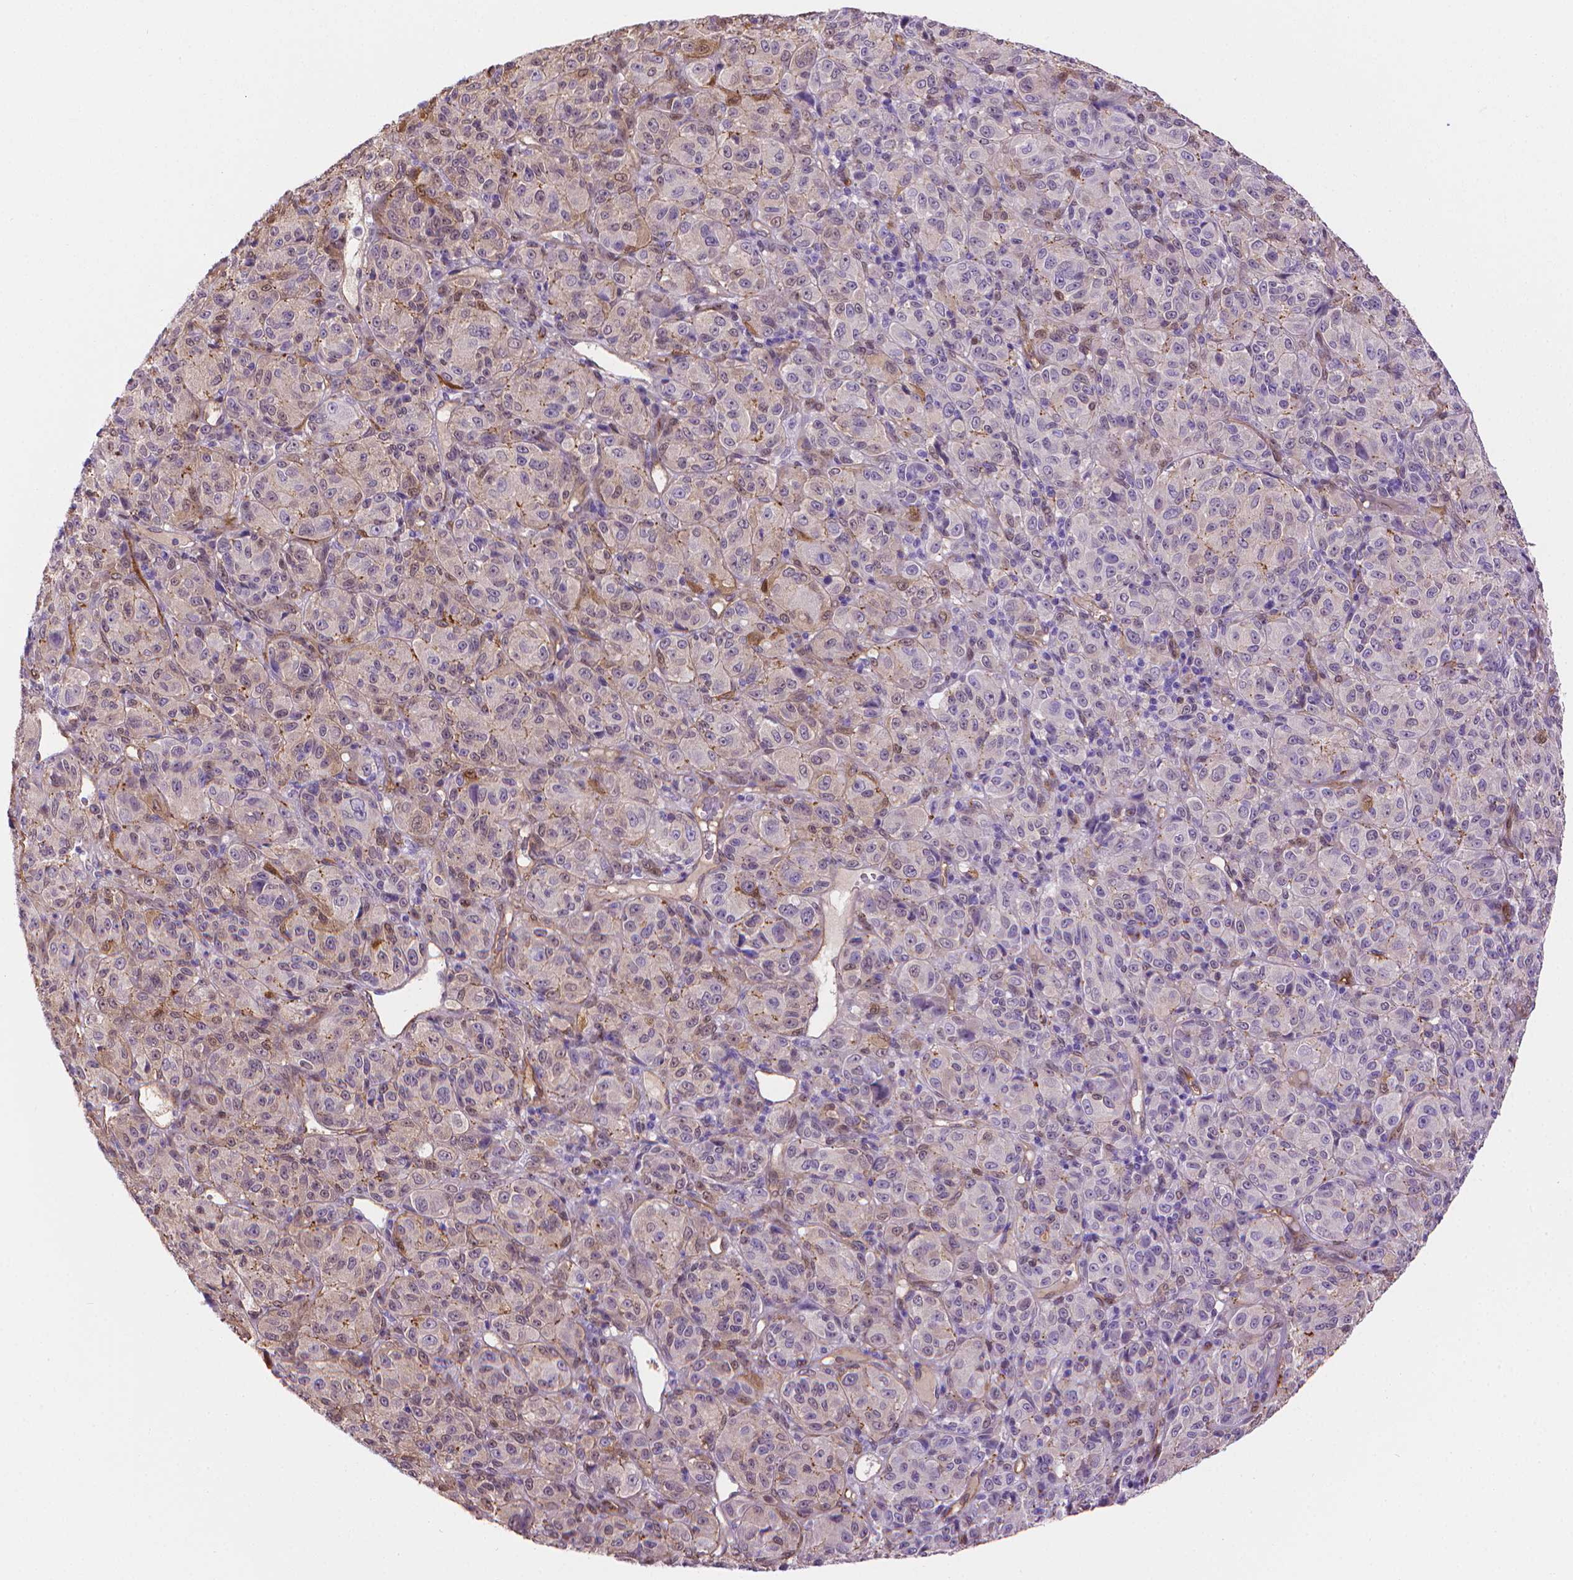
{"staining": {"intensity": "weak", "quantity": "<25%", "location": "nuclear"}, "tissue": "melanoma", "cell_type": "Tumor cells", "image_type": "cancer", "snomed": [{"axis": "morphology", "description": "Malignant melanoma, Metastatic site"}, {"axis": "topography", "description": "Brain"}], "caption": "Melanoma stained for a protein using IHC demonstrates no expression tumor cells.", "gene": "CLIC4", "patient": {"sex": "female", "age": 56}}